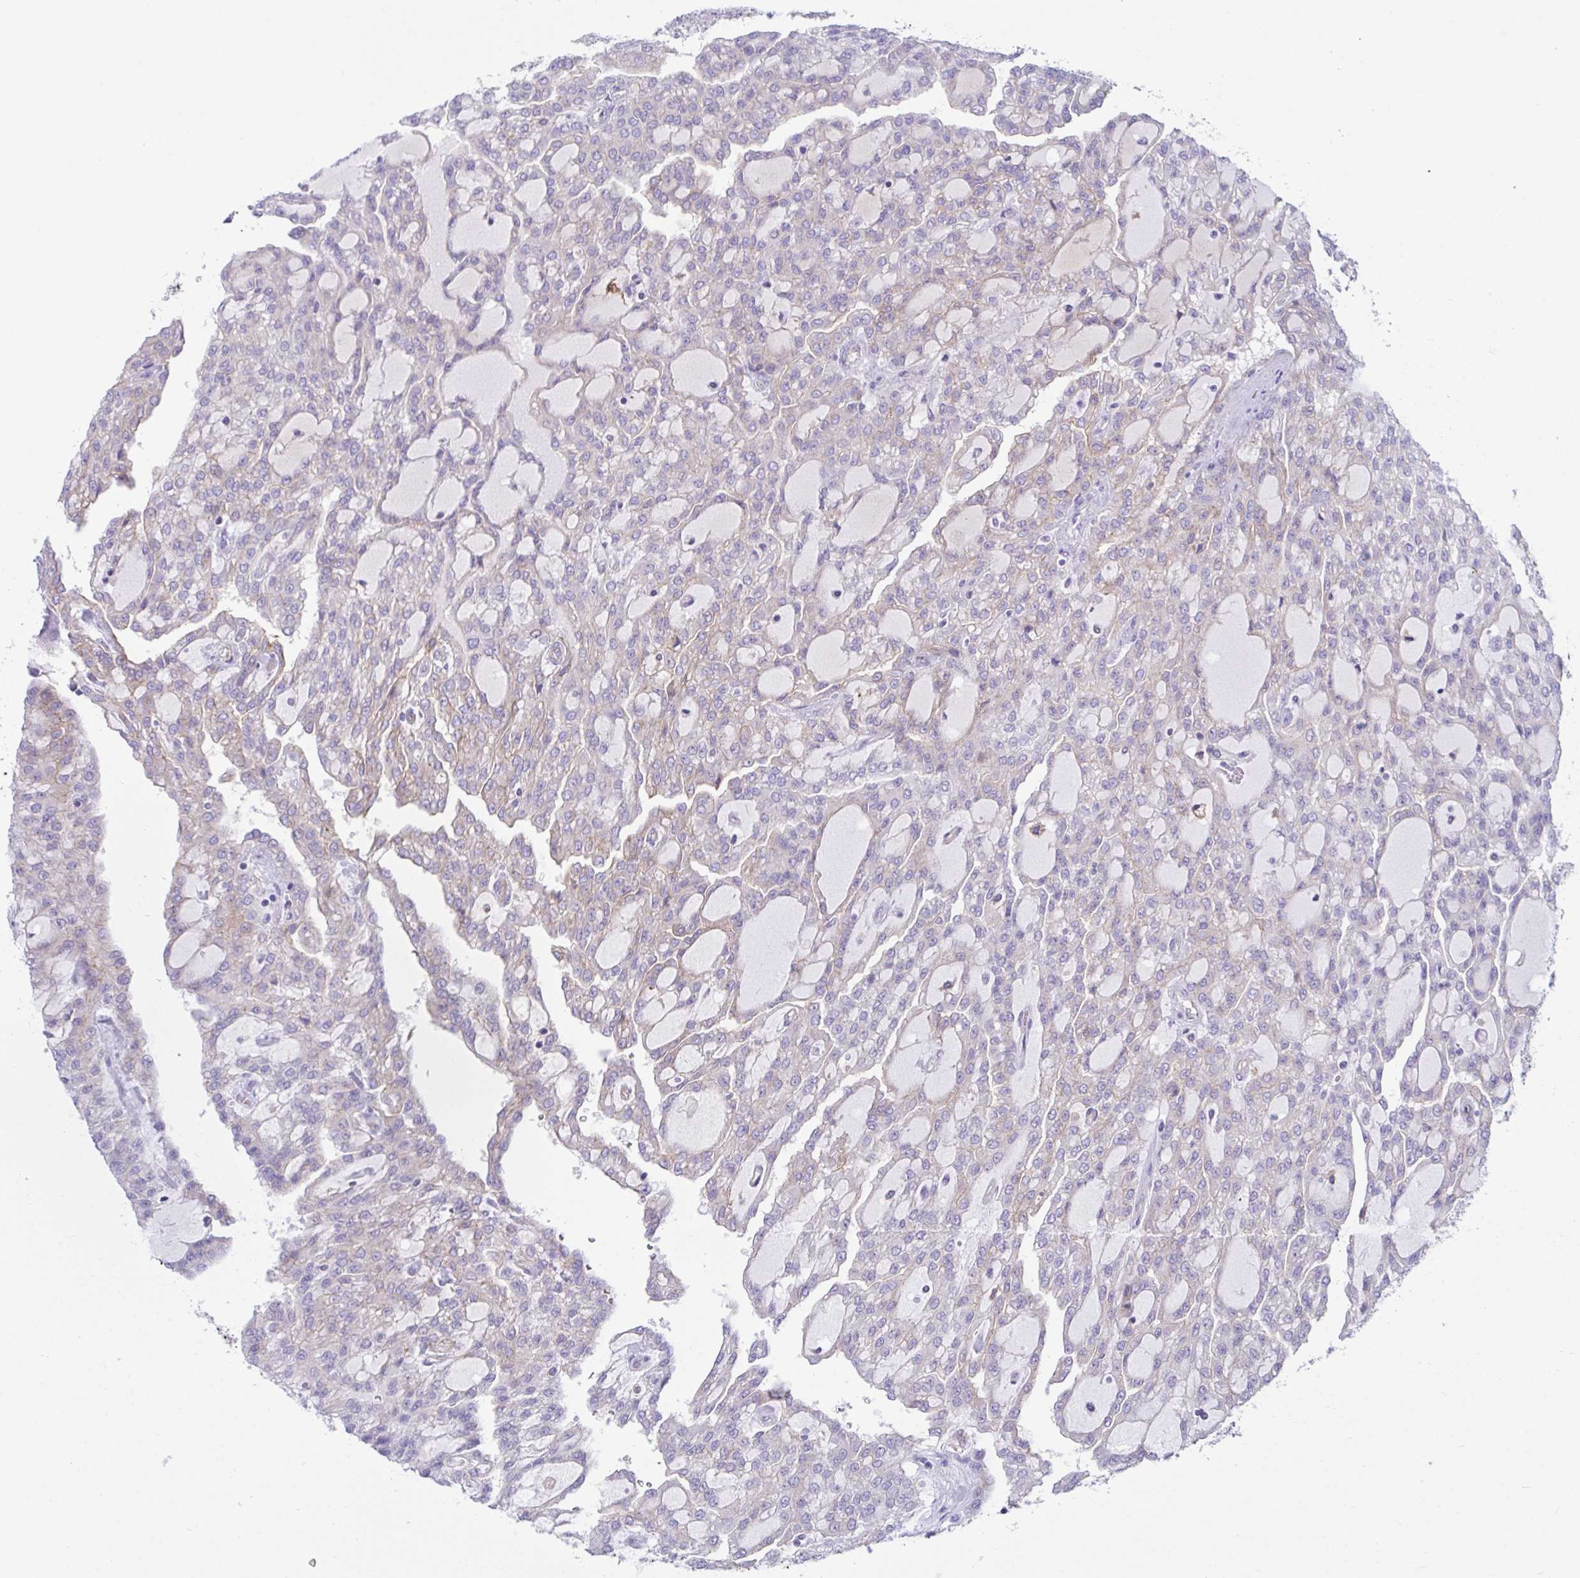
{"staining": {"intensity": "negative", "quantity": "none", "location": "none"}, "tissue": "renal cancer", "cell_type": "Tumor cells", "image_type": "cancer", "snomed": [{"axis": "morphology", "description": "Adenocarcinoma, NOS"}, {"axis": "topography", "description": "Kidney"}], "caption": "Immunohistochemical staining of human renal adenocarcinoma reveals no significant expression in tumor cells.", "gene": "TNNI2", "patient": {"sex": "male", "age": 63}}